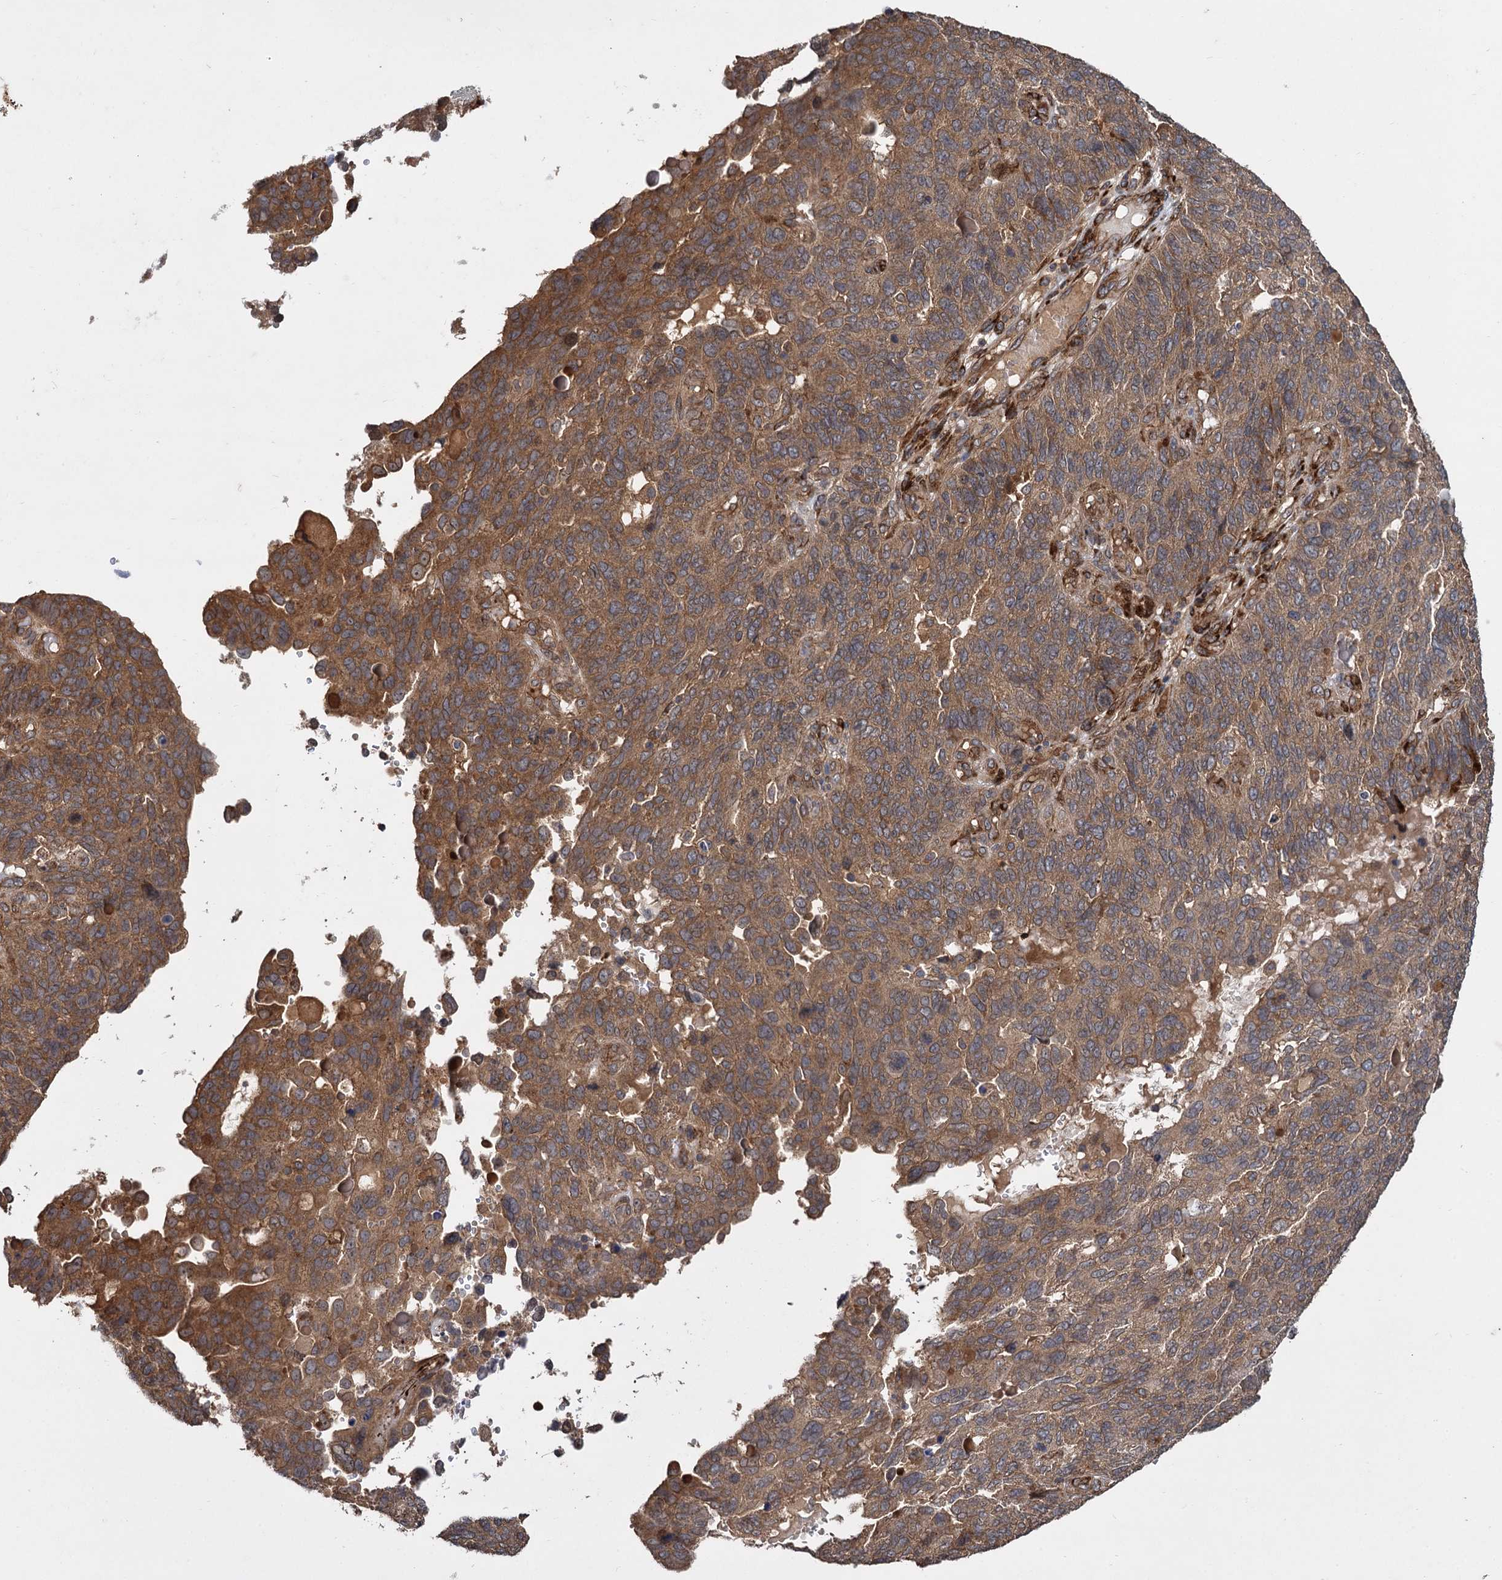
{"staining": {"intensity": "moderate", "quantity": ">75%", "location": "cytoplasmic/membranous"}, "tissue": "endometrial cancer", "cell_type": "Tumor cells", "image_type": "cancer", "snomed": [{"axis": "morphology", "description": "Adenocarcinoma, NOS"}, {"axis": "topography", "description": "Endometrium"}], "caption": "A histopathology image showing moderate cytoplasmic/membranous staining in about >75% of tumor cells in adenocarcinoma (endometrial), as visualized by brown immunohistochemical staining.", "gene": "INPPL1", "patient": {"sex": "female", "age": 66}}